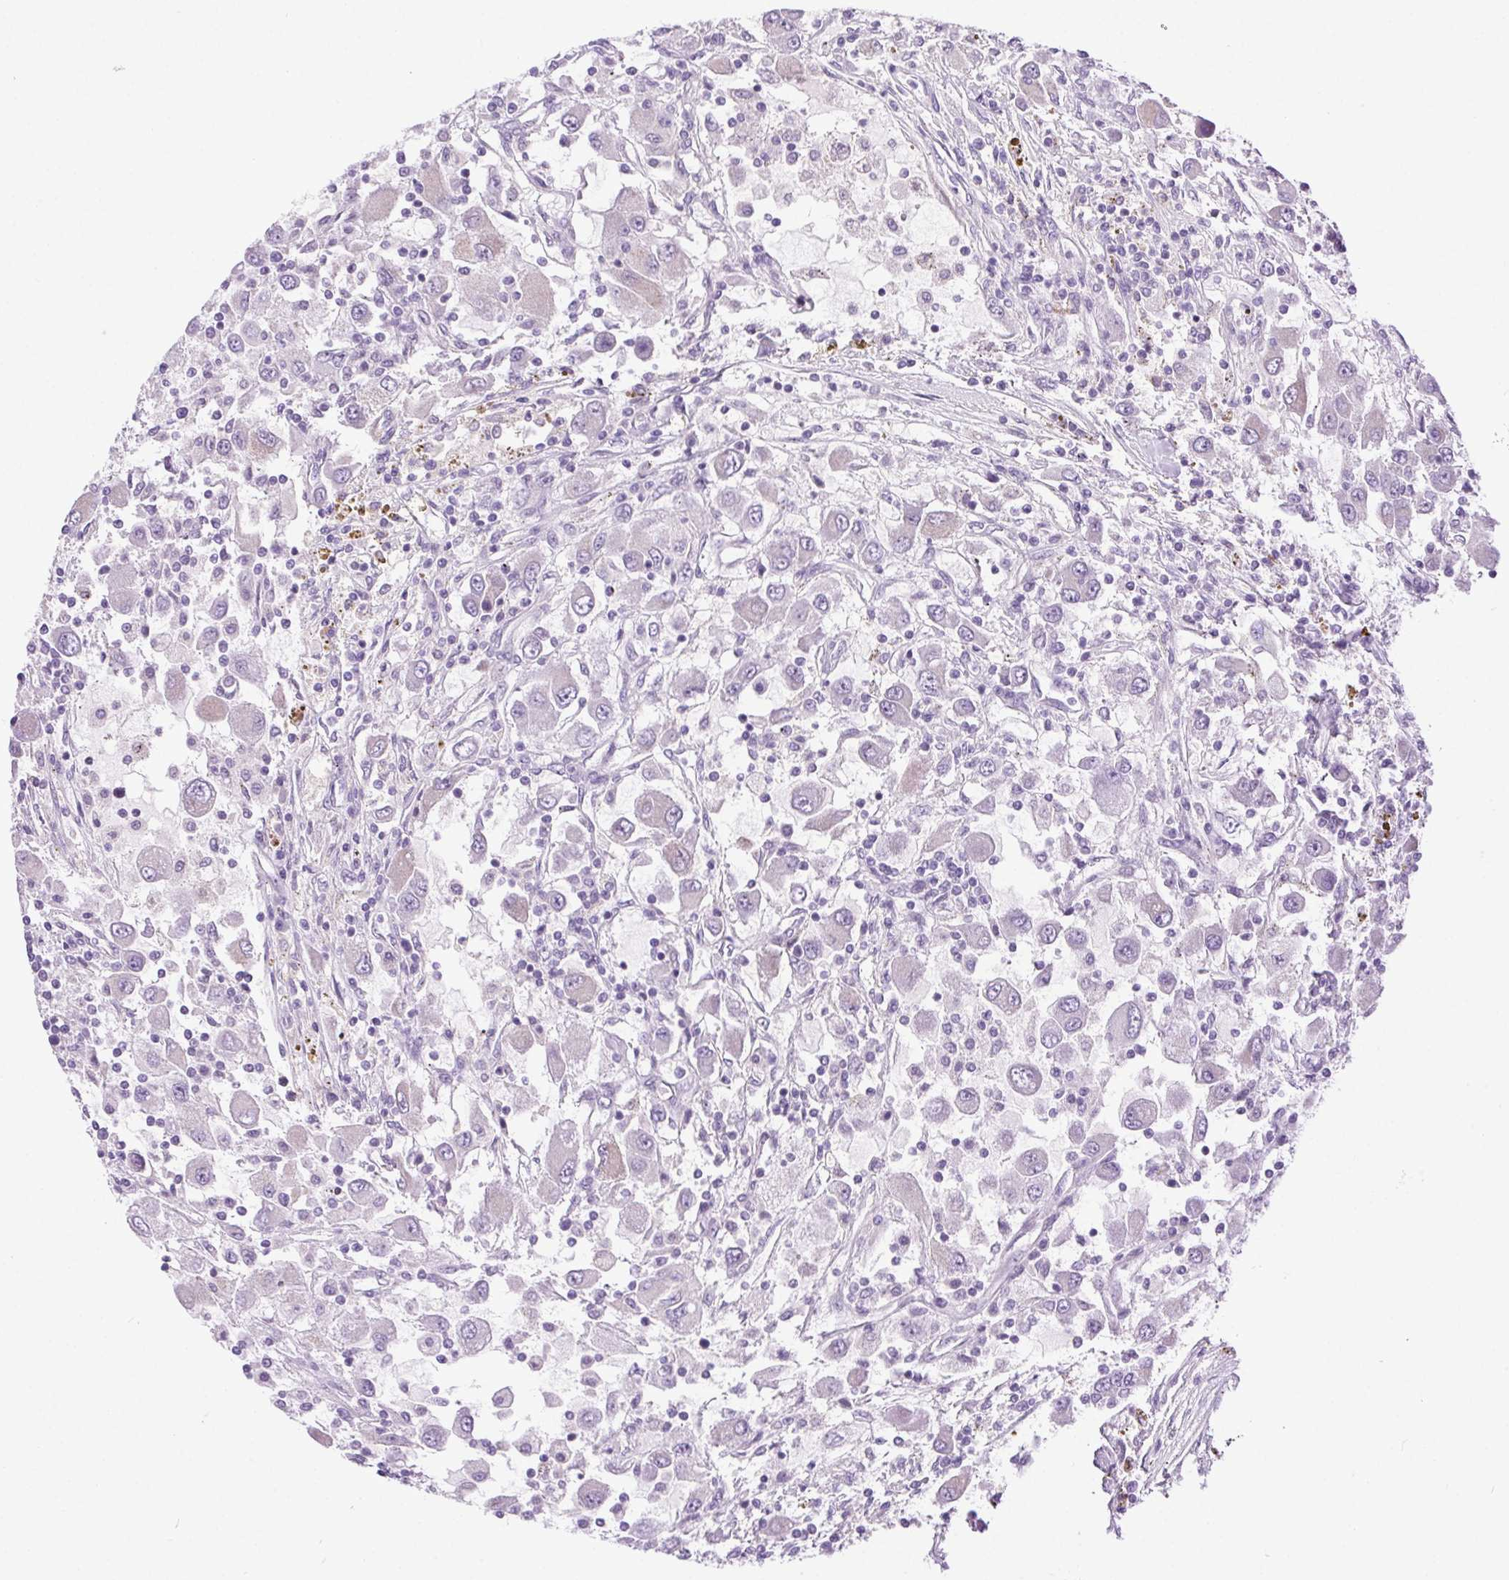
{"staining": {"intensity": "negative", "quantity": "none", "location": "none"}, "tissue": "renal cancer", "cell_type": "Tumor cells", "image_type": "cancer", "snomed": [{"axis": "morphology", "description": "Adenocarcinoma, NOS"}, {"axis": "topography", "description": "Kidney"}], "caption": "IHC histopathology image of neoplastic tissue: human renal cancer (adenocarcinoma) stained with DAB displays no significant protein positivity in tumor cells.", "gene": "SYT11", "patient": {"sex": "female", "age": 67}}